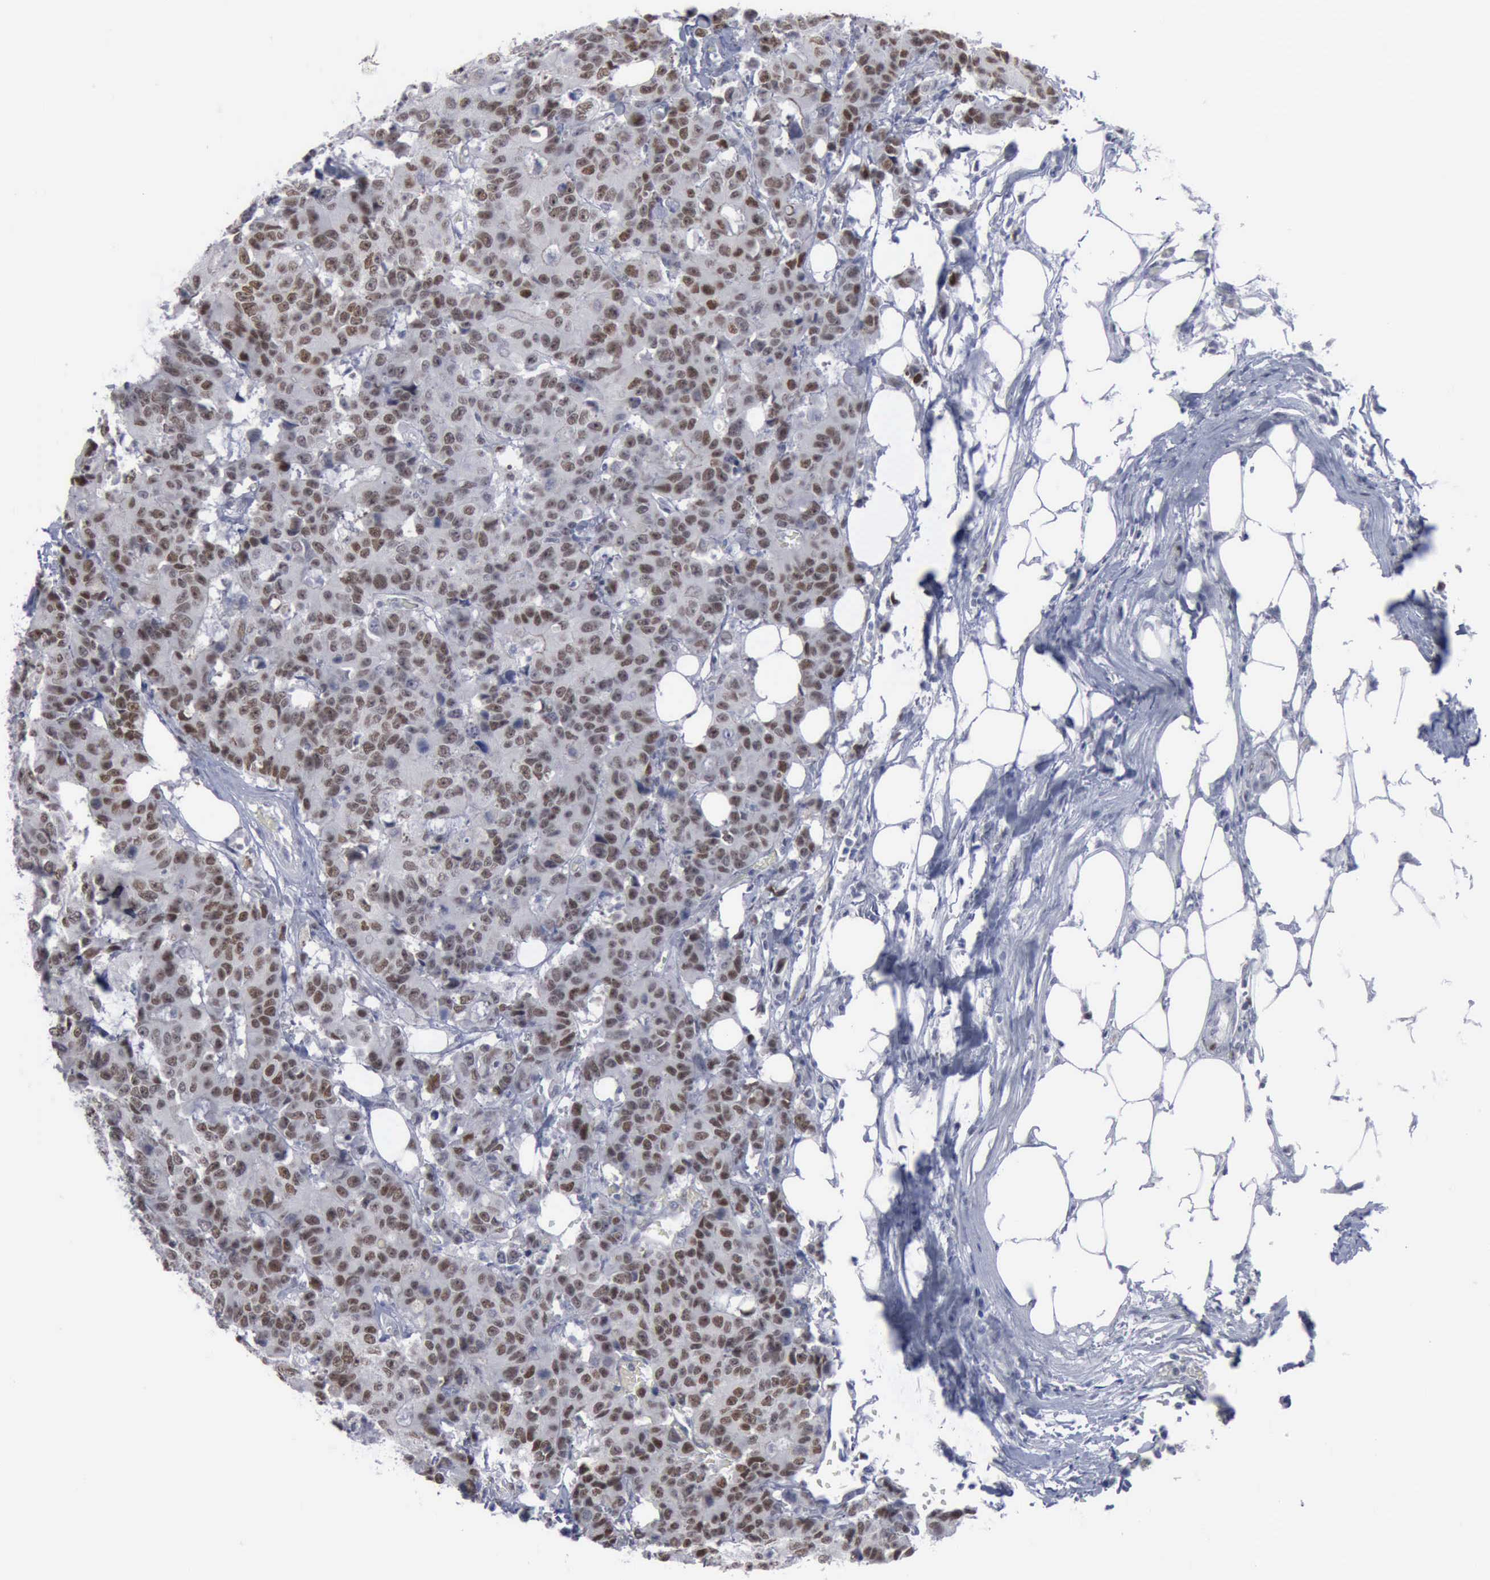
{"staining": {"intensity": "moderate", "quantity": "25%-75%", "location": "nuclear"}, "tissue": "colorectal cancer", "cell_type": "Tumor cells", "image_type": "cancer", "snomed": [{"axis": "morphology", "description": "Adenocarcinoma, NOS"}, {"axis": "topography", "description": "Colon"}], "caption": "Human colorectal cancer (adenocarcinoma) stained with a brown dye demonstrates moderate nuclear positive staining in approximately 25%-75% of tumor cells.", "gene": "MCM5", "patient": {"sex": "female", "age": 86}}